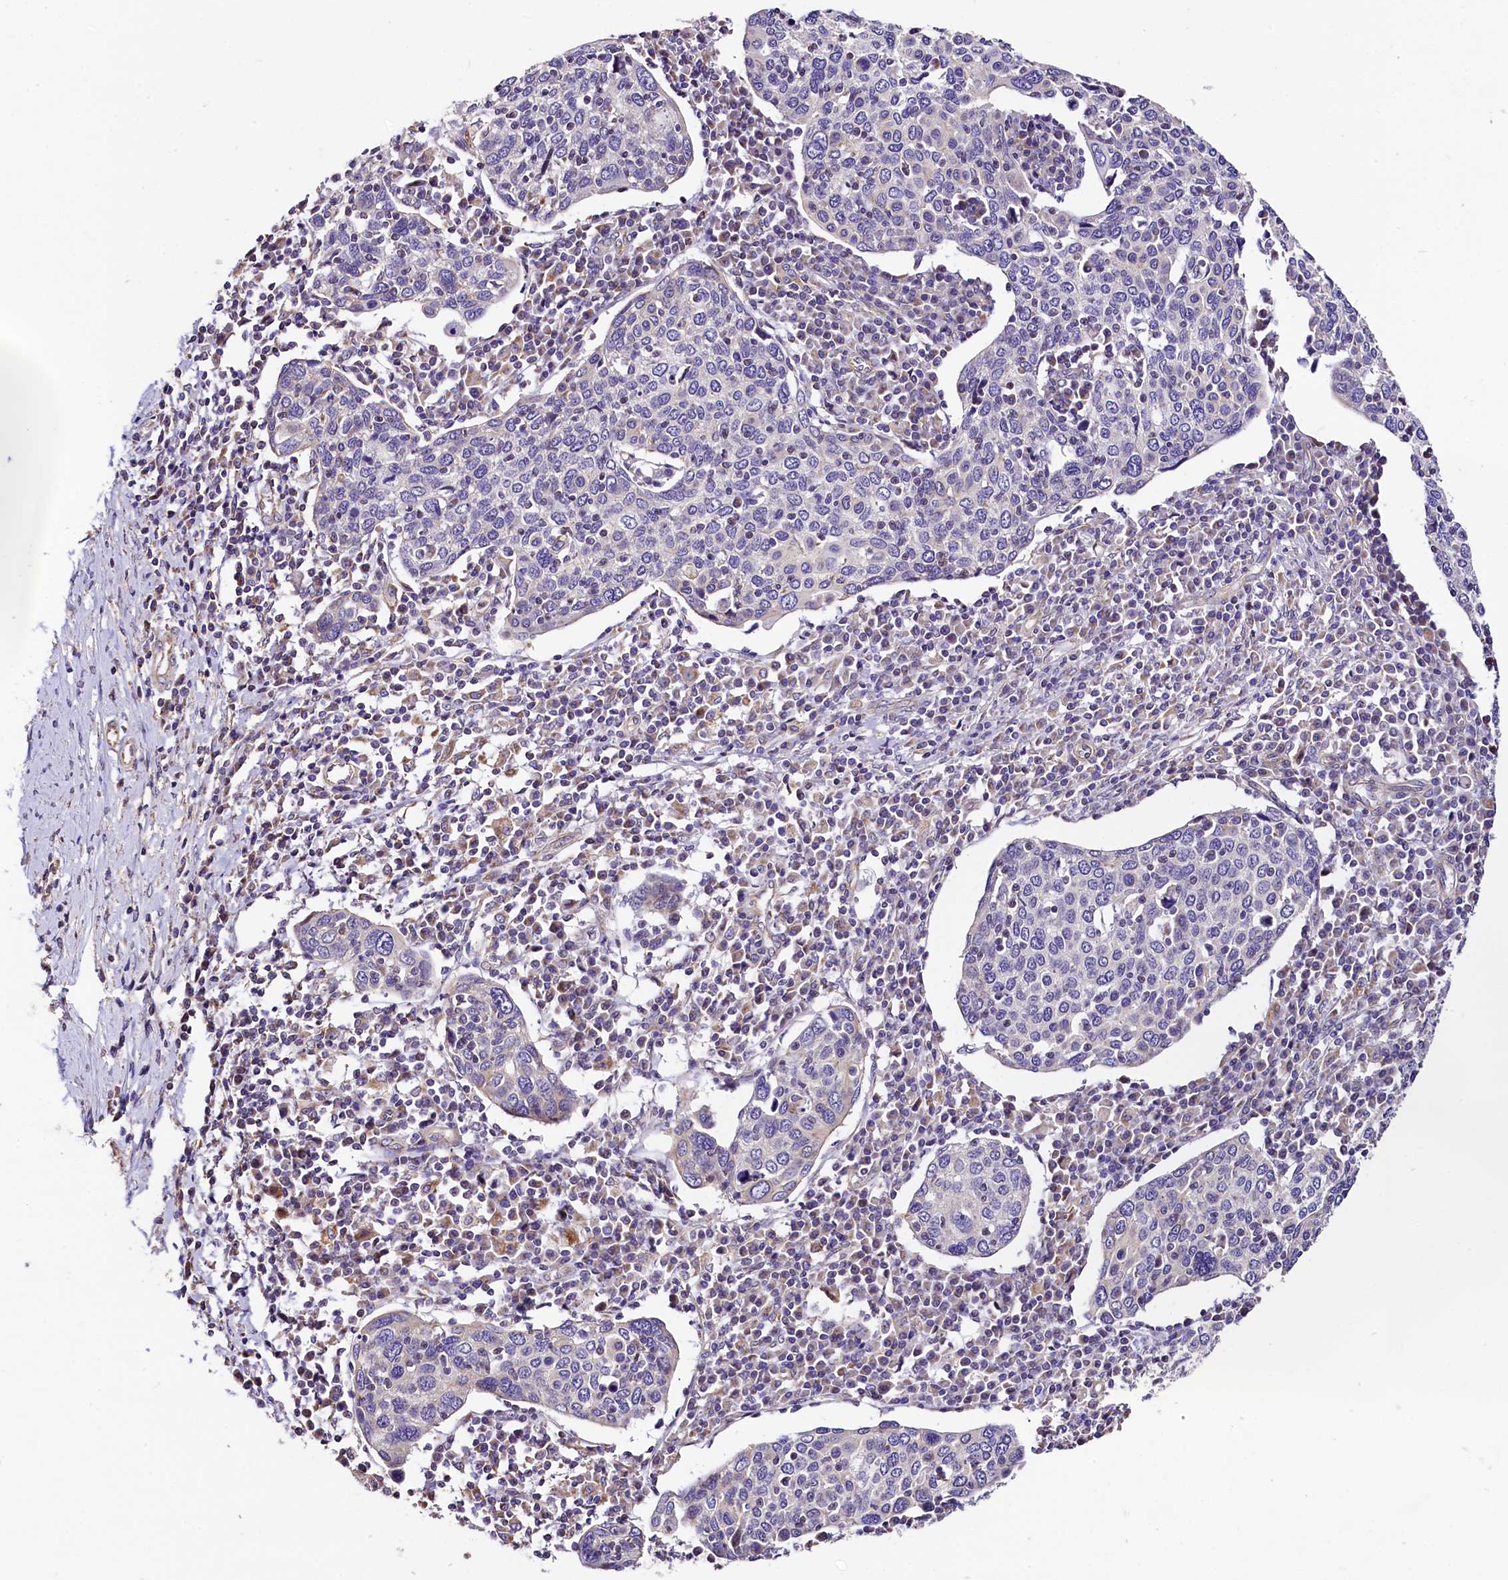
{"staining": {"intensity": "negative", "quantity": "none", "location": "none"}, "tissue": "cervical cancer", "cell_type": "Tumor cells", "image_type": "cancer", "snomed": [{"axis": "morphology", "description": "Squamous cell carcinoma, NOS"}, {"axis": "topography", "description": "Cervix"}], "caption": "The image reveals no staining of tumor cells in cervical cancer. The staining is performed using DAB brown chromogen with nuclei counter-stained in using hematoxylin.", "gene": "ACAA2", "patient": {"sex": "female", "age": 40}}